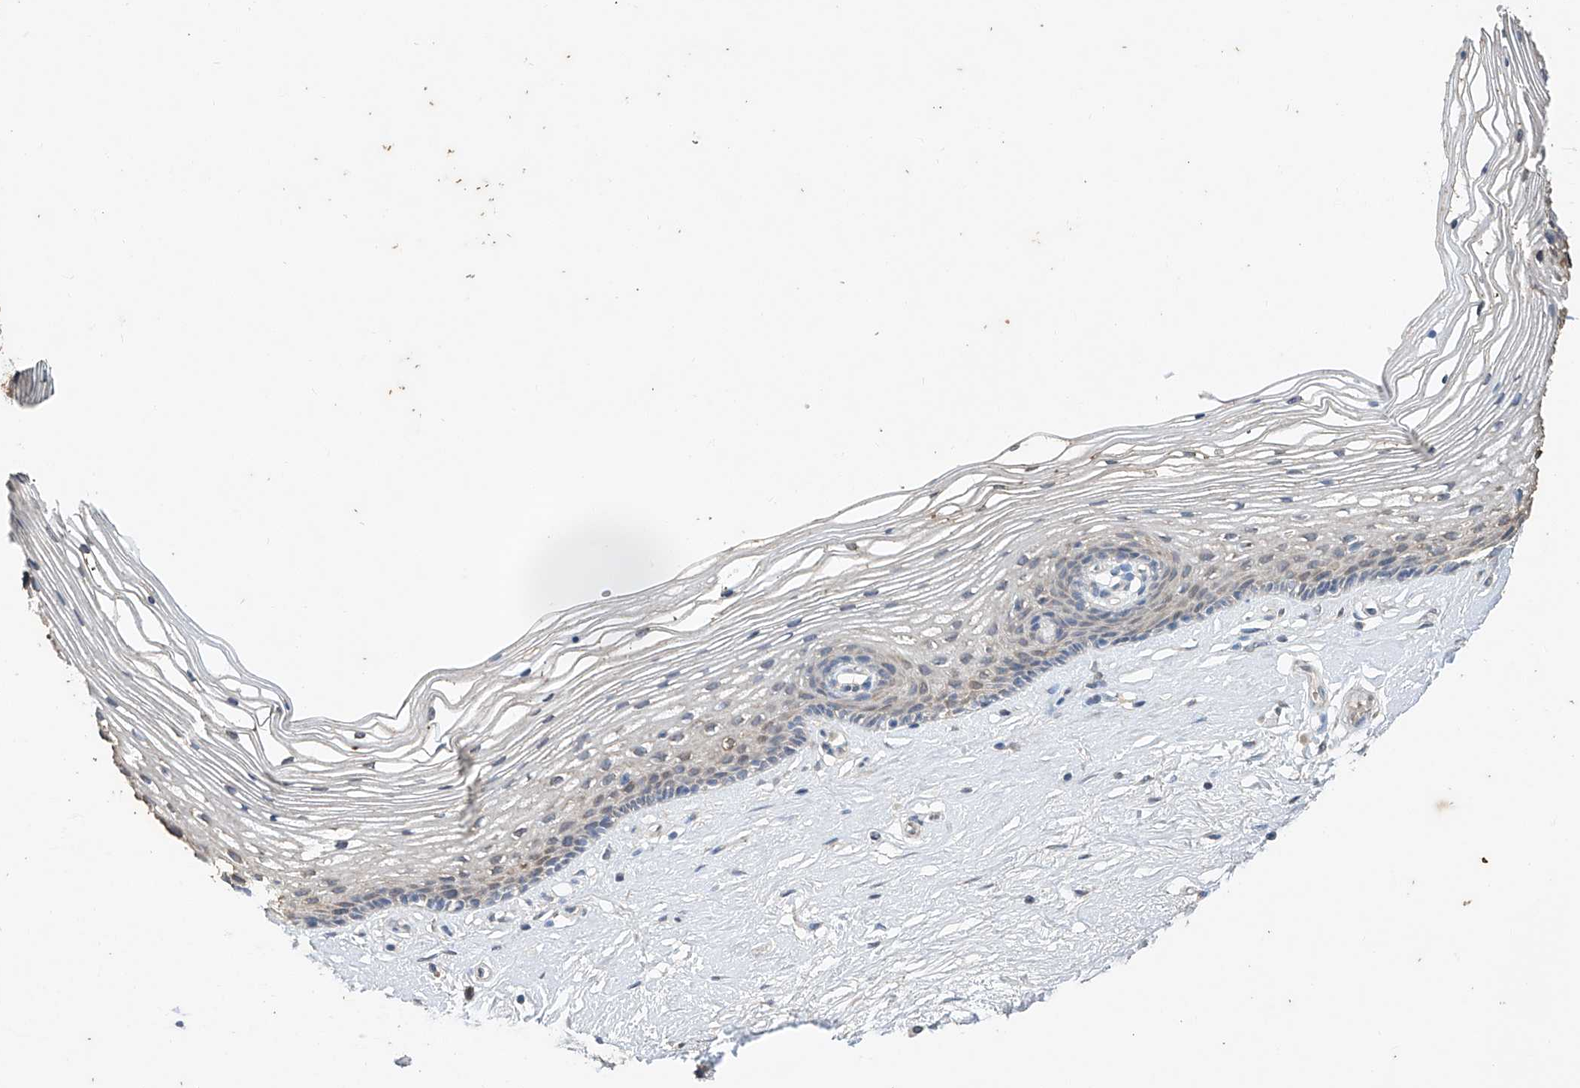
{"staining": {"intensity": "negative", "quantity": "none", "location": "none"}, "tissue": "vagina", "cell_type": "Squamous epithelial cells", "image_type": "normal", "snomed": [{"axis": "morphology", "description": "Normal tissue, NOS"}, {"axis": "topography", "description": "Vagina"}], "caption": "IHC image of unremarkable vagina: human vagina stained with DAB shows no significant protein staining in squamous epithelial cells.", "gene": "CERS4", "patient": {"sex": "female", "age": 46}}